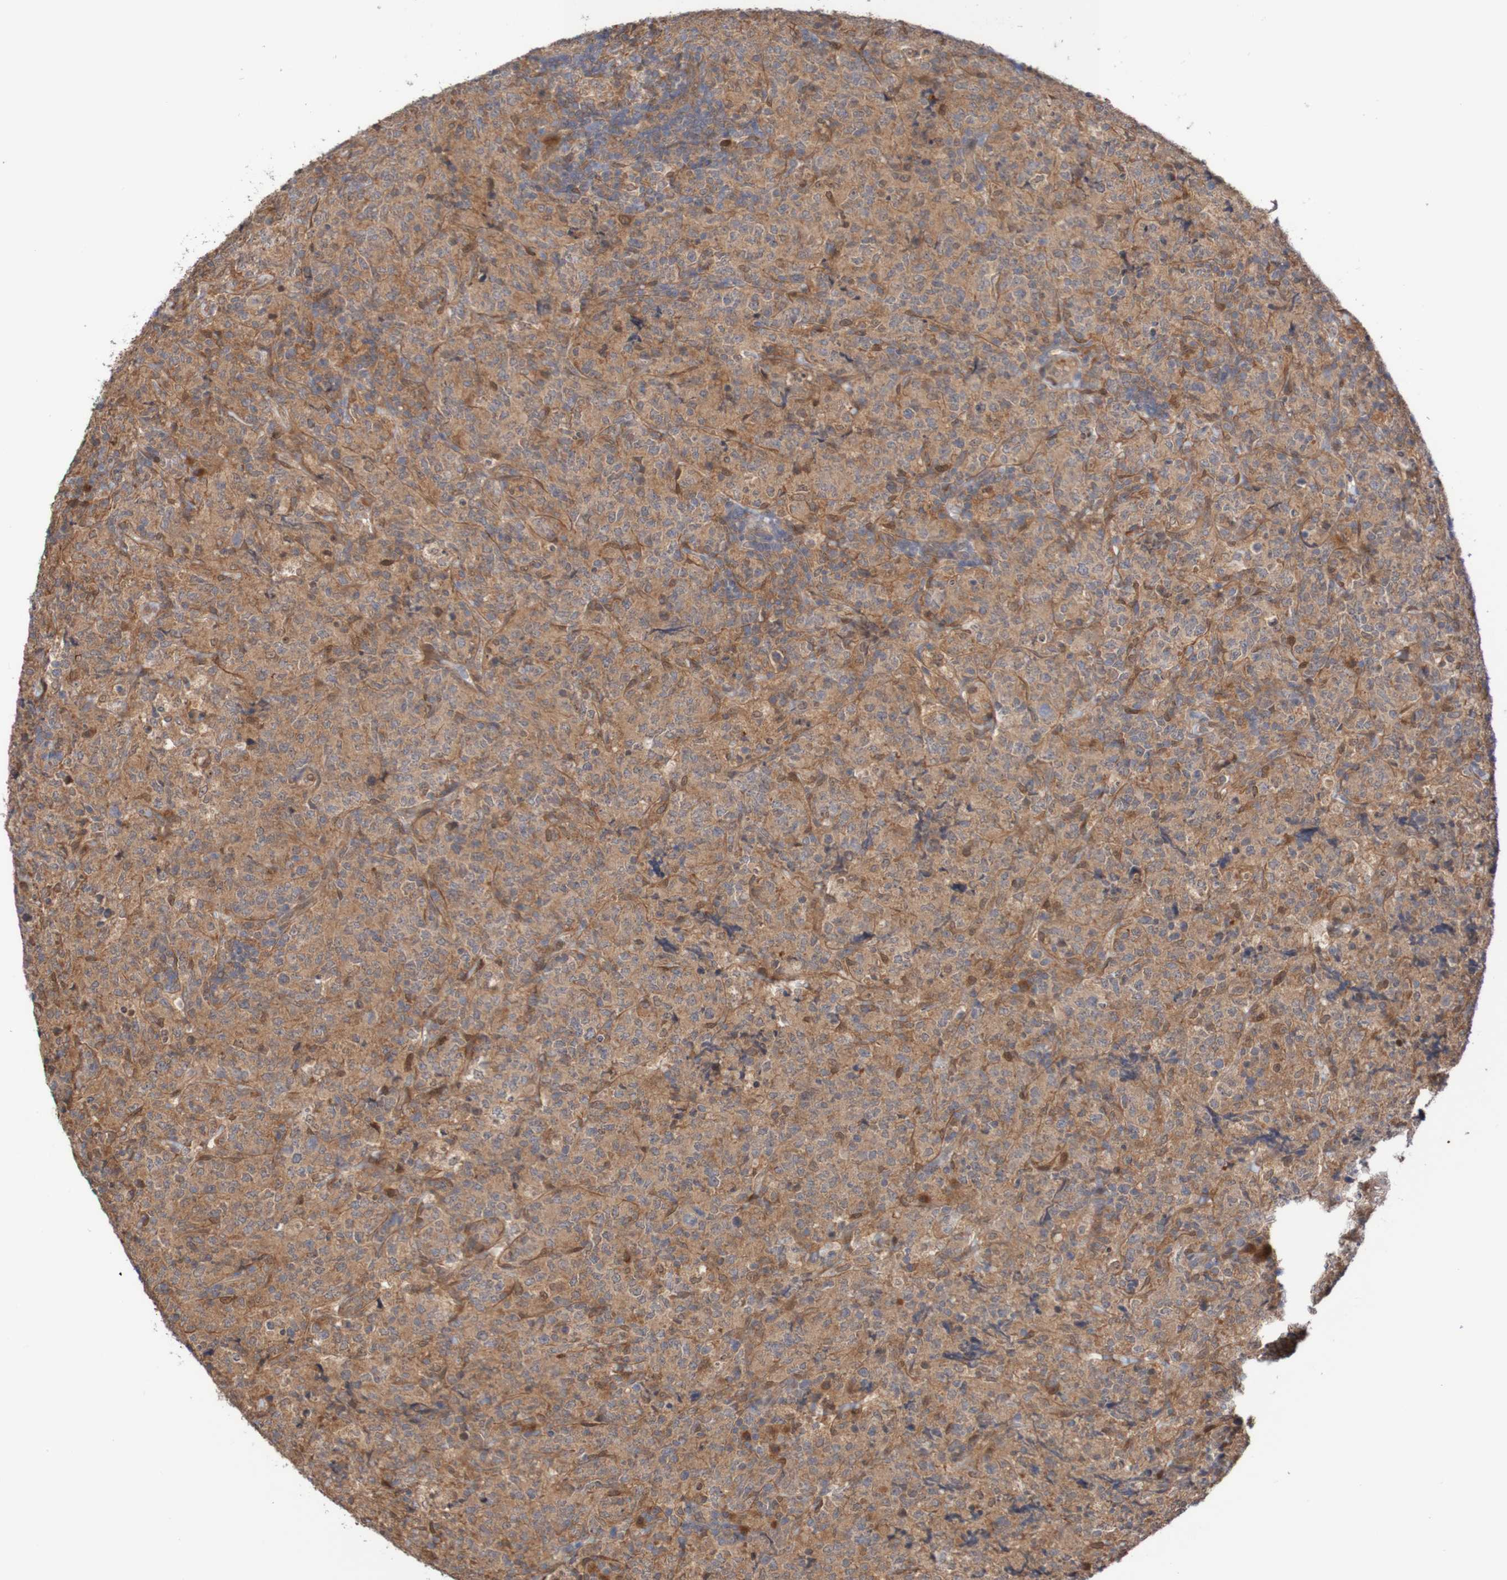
{"staining": {"intensity": "moderate", "quantity": "25%-75%", "location": "cytoplasmic/membranous"}, "tissue": "lymphoma", "cell_type": "Tumor cells", "image_type": "cancer", "snomed": [{"axis": "morphology", "description": "Malignant lymphoma, non-Hodgkin's type, High grade"}, {"axis": "topography", "description": "Tonsil"}], "caption": "Tumor cells reveal medium levels of moderate cytoplasmic/membranous staining in approximately 25%-75% of cells in human lymphoma.", "gene": "PHPT1", "patient": {"sex": "female", "age": 36}}